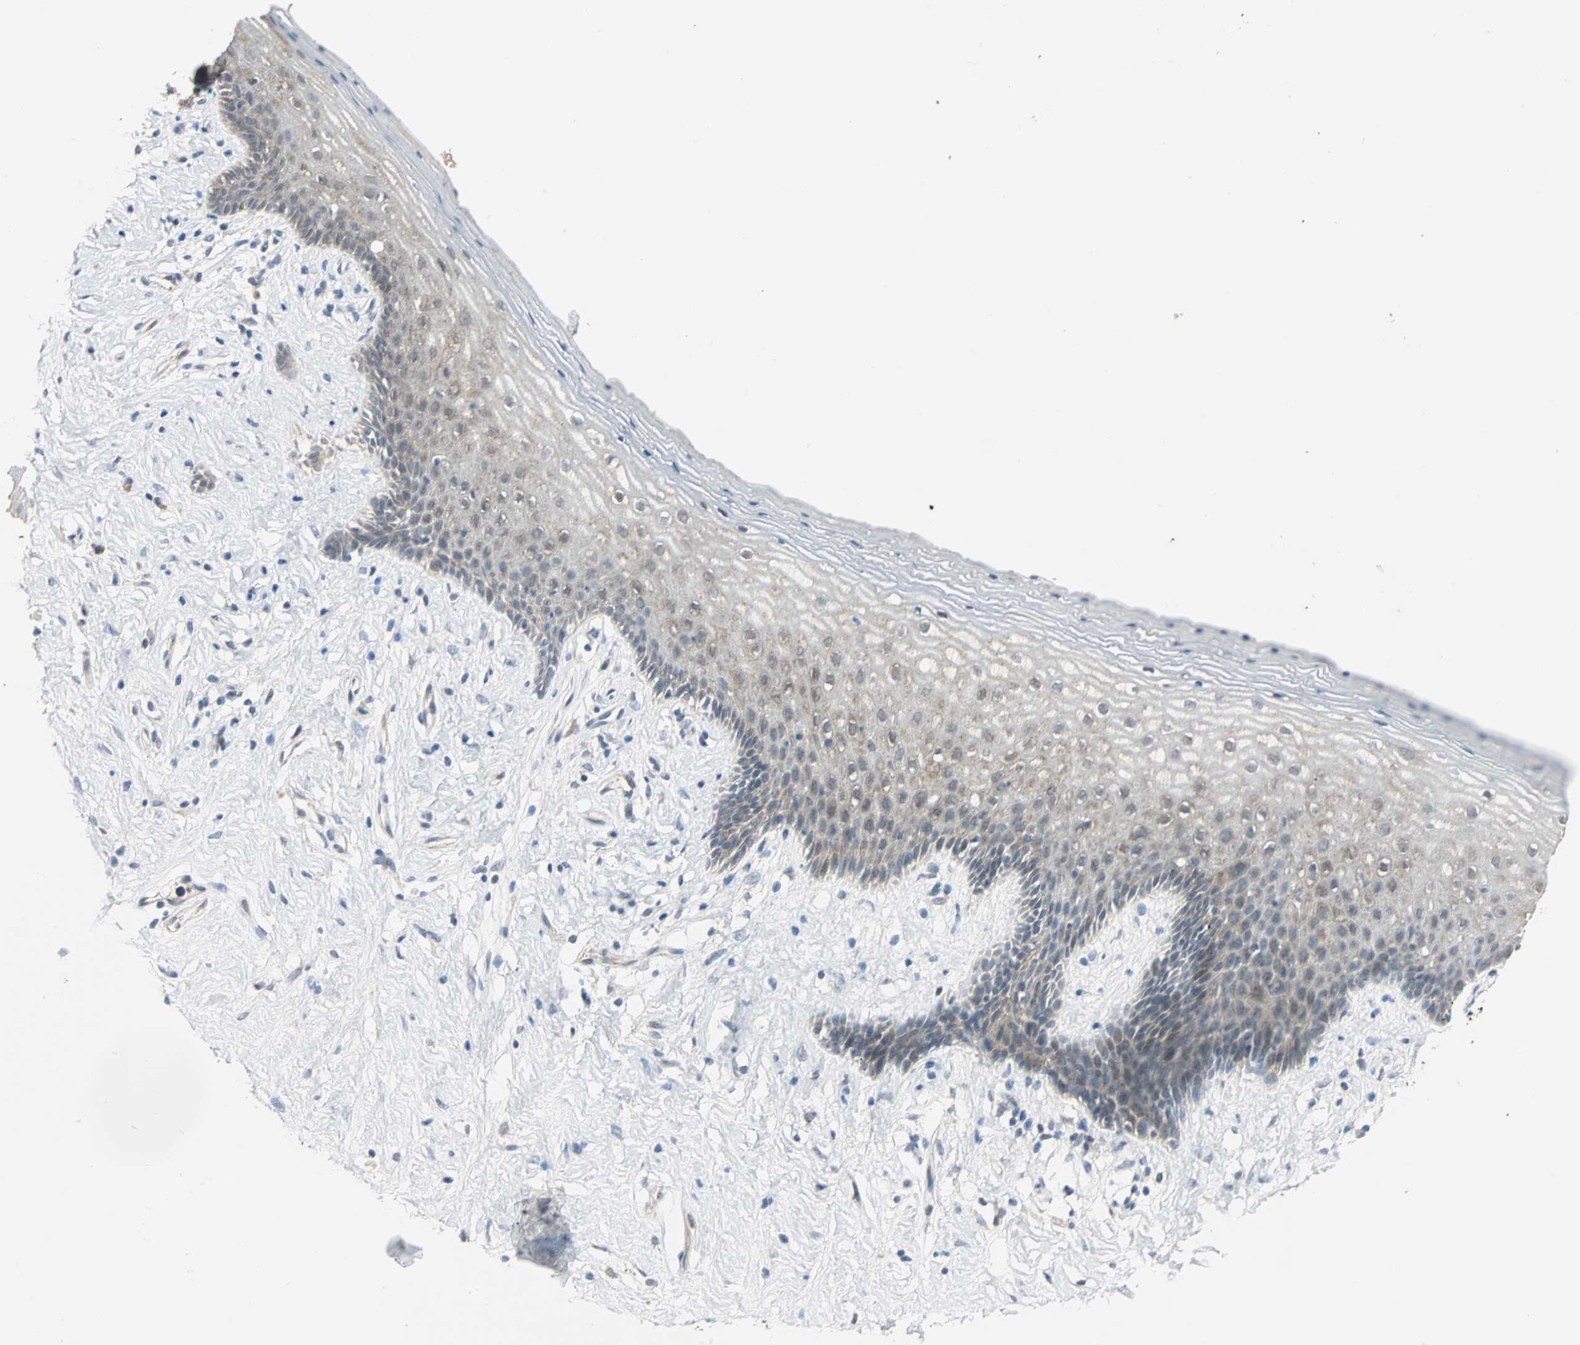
{"staining": {"intensity": "weak", "quantity": ">75%", "location": "cytoplasmic/membranous"}, "tissue": "vagina", "cell_type": "Squamous epithelial cells", "image_type": "normal", "snomed": [{"axis": "morphology", "description": "Normal tissue, NOS"}, {"axis": "topography", "description": "Vagina"}], "caption": "Weak cytoplasmic/membranous staining for a protein is present in about >75% of squamous epithelial cells of unremarkable vagina using immunohistochemistry.", "gene": "MAPK8IP3", "patient": {"sex": "female", "age": 44}}